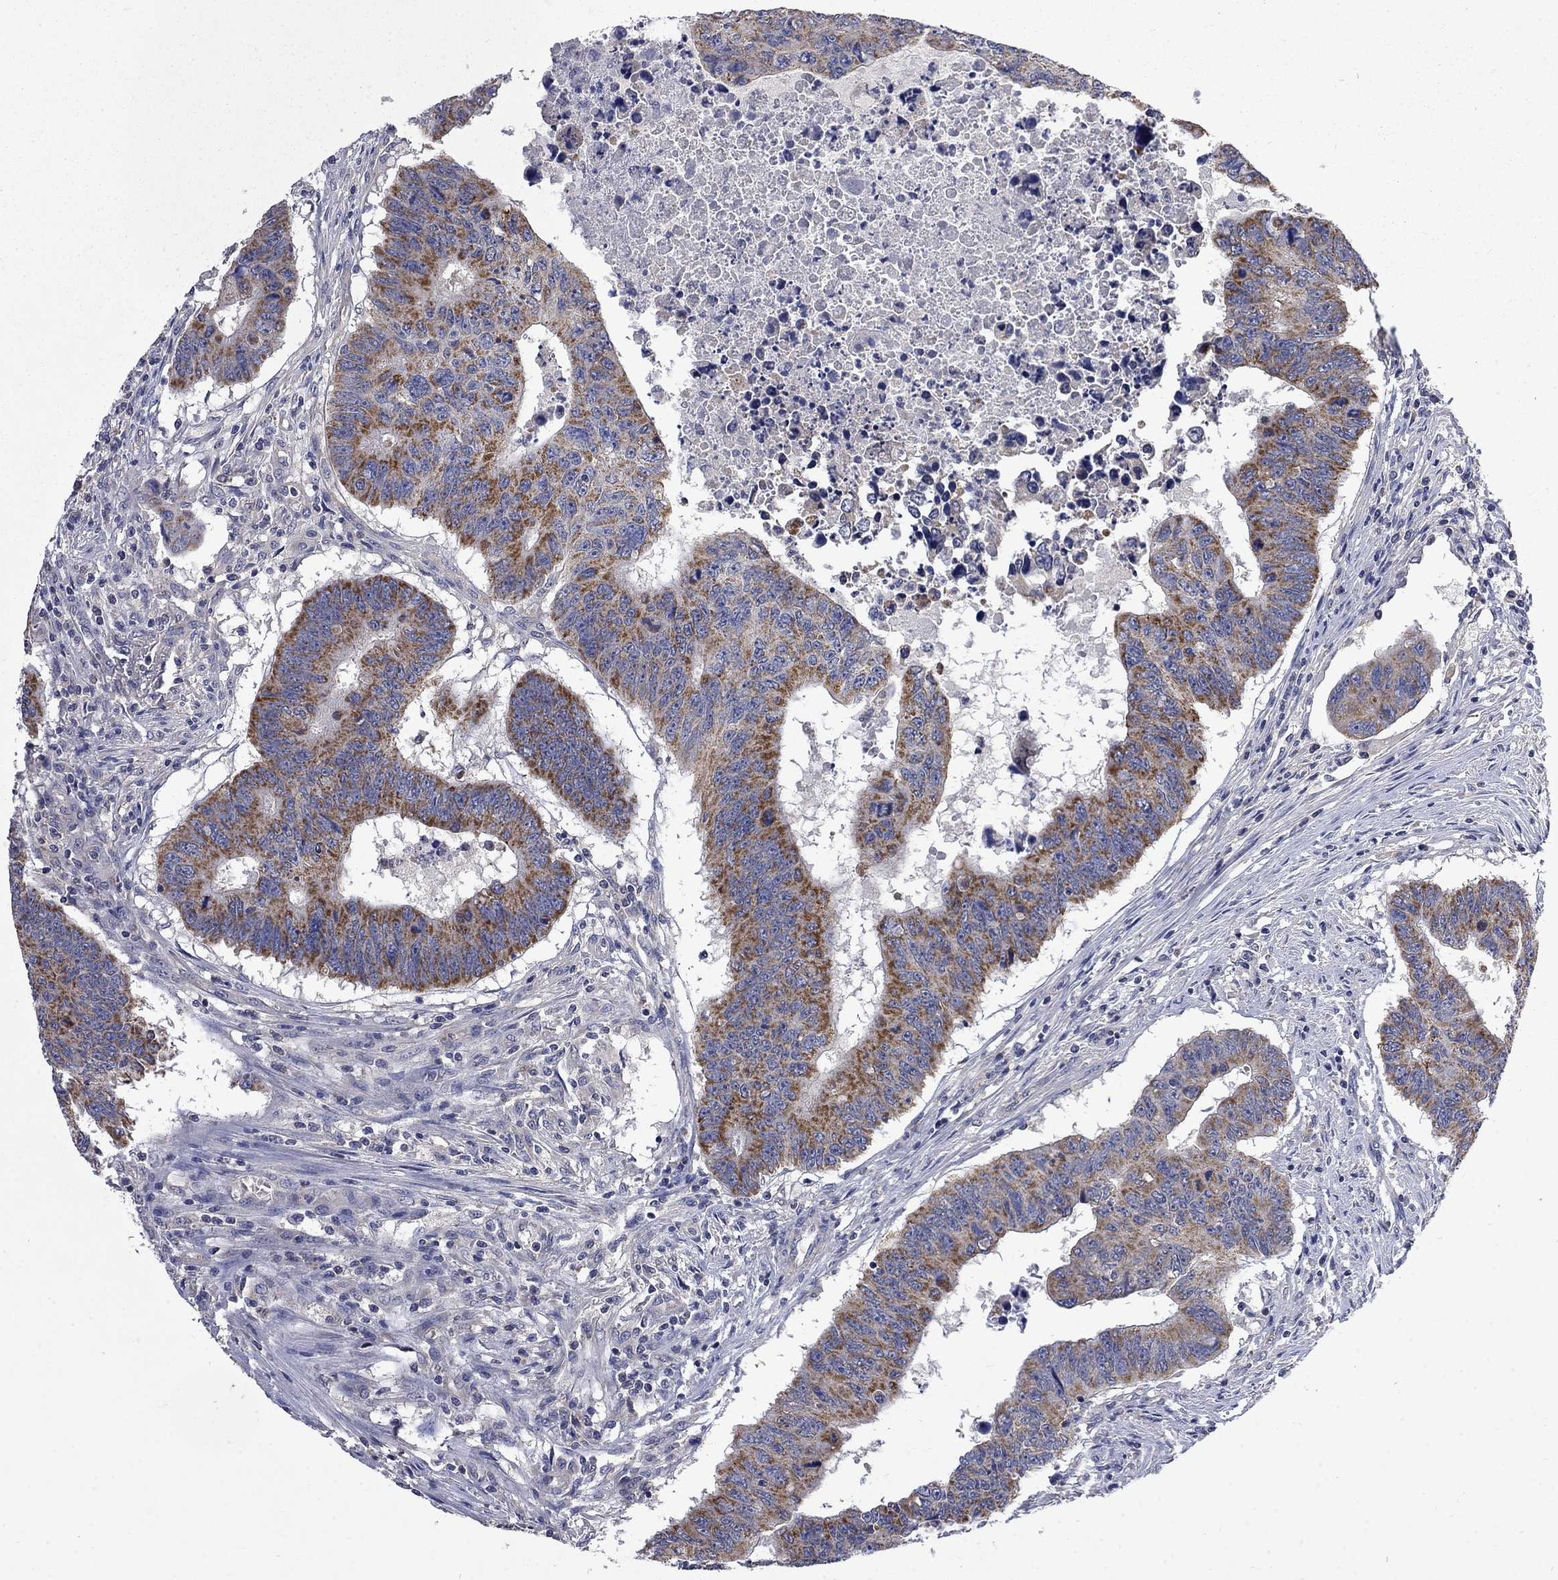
{"staining": {"intensity": "strong", "quantity": "25%-75%", "location": "cytoplasmic/membranous"}, "tissue": "colorectal cancer", "cell_type": "Tumor cells", "image_type": "cancer", "snomed": [{"axis": "morphology", "description": "Adenocarcinoma, NOS"}, {"axis": "topography", "description": "Rectum"}], "caption": "IHC of human colorectal cancer shows high levels of strong cytoplasmic/membranous positivity in approximately 25%-75% of tumor cells.", "gene": "HSPA12A", "patient": {"sex": "female", "age": 85}}